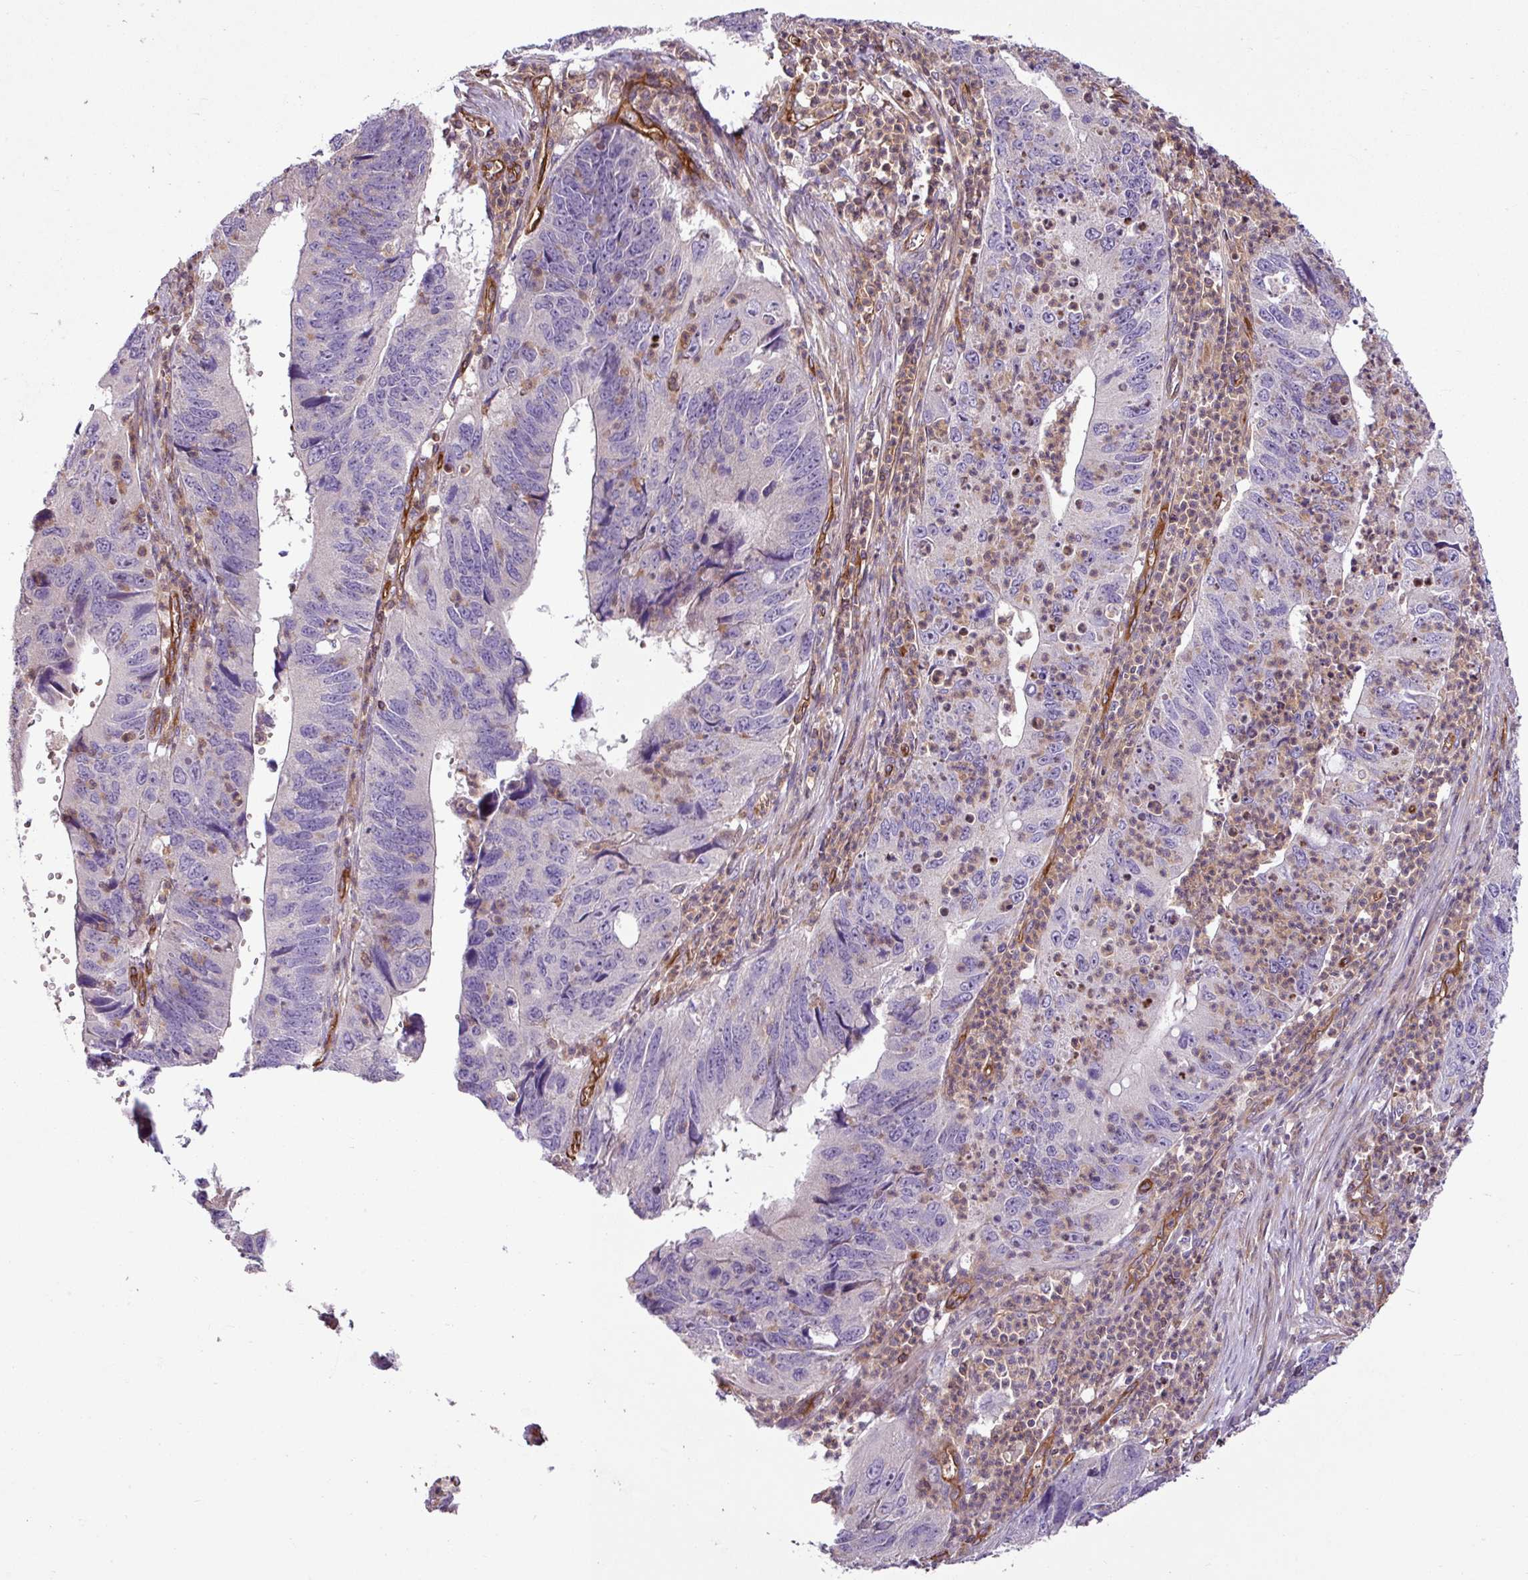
{"staining": {"intensity": "negative", "quantity": "none", "location": "none"}, "tissue": "stomach cancer", "cell_type": "Tumor cells", "image_type": "cancer", "snomed": [{"axis": "morphology", "description": "Adenocarcinoma, NOS"}, {"axis": "topography", "description": "Stomach"}], "caption": "Tumor cells show no significant protein expression in stomach adenocarcinoma.", "gene": "ZNF106", "patient": {"sex": "male", "age": 59}}